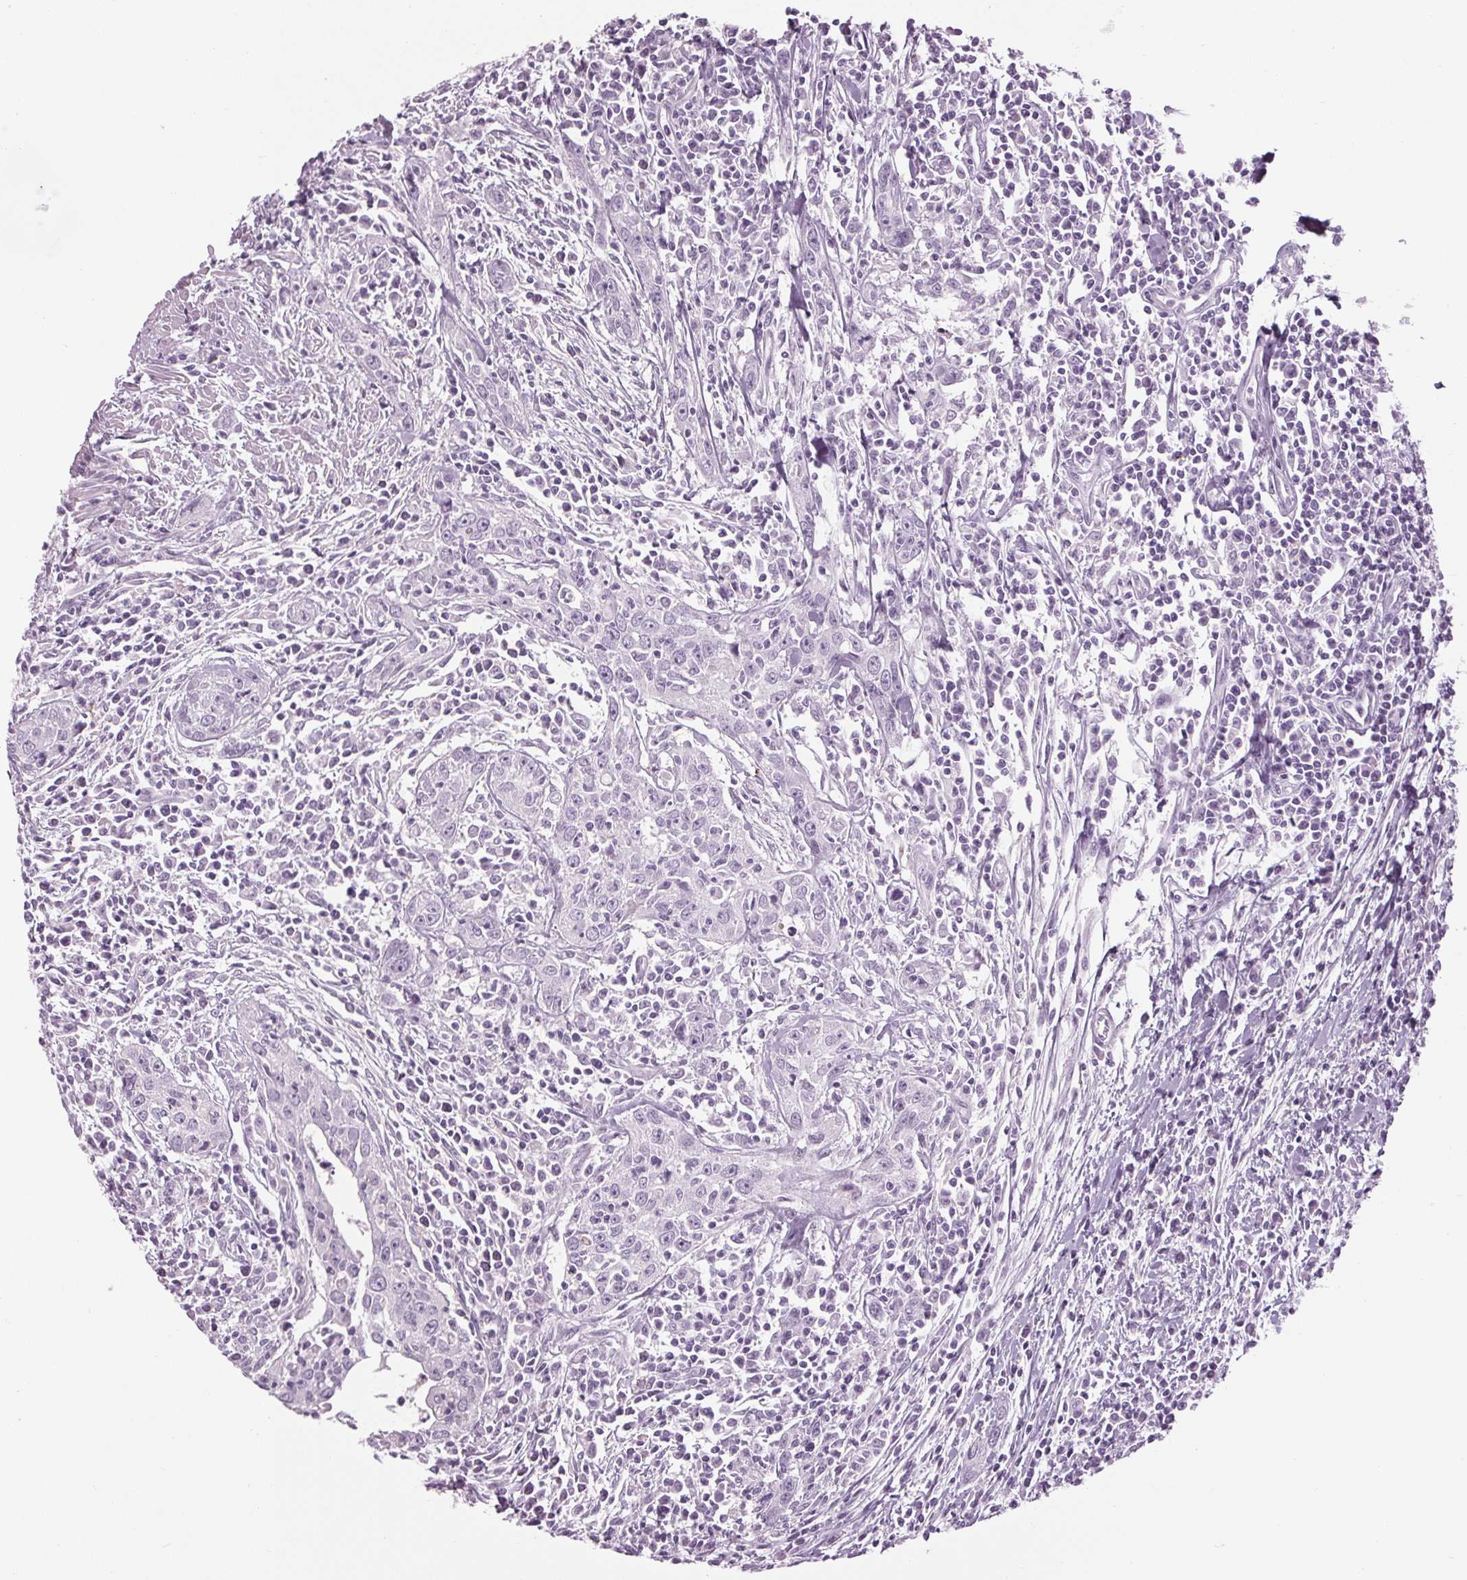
{"staining": {"intensity": "negative", "quantity": "none", "location": "none"}, "tissue": "urothelial cancer", "cell_type": "Tumor cells", "image_type": "cancer", "snomed": [{"axis": "morphology", "description": "Urothelial carcinoma, High grade"}, {"axis": "topography", "description": "Urinary bladder"}], "caption": "High magnification brightfield microscopy of urothelial carcinoma (high-grade) stained with DAB (3,3'-diaminobenzidine) (brown) and counterstained with hematoxylin (blue): tumor cells show no significant expression.", "gene": "CYP3A43", "patient": {"sex": "male", "age": 83}}